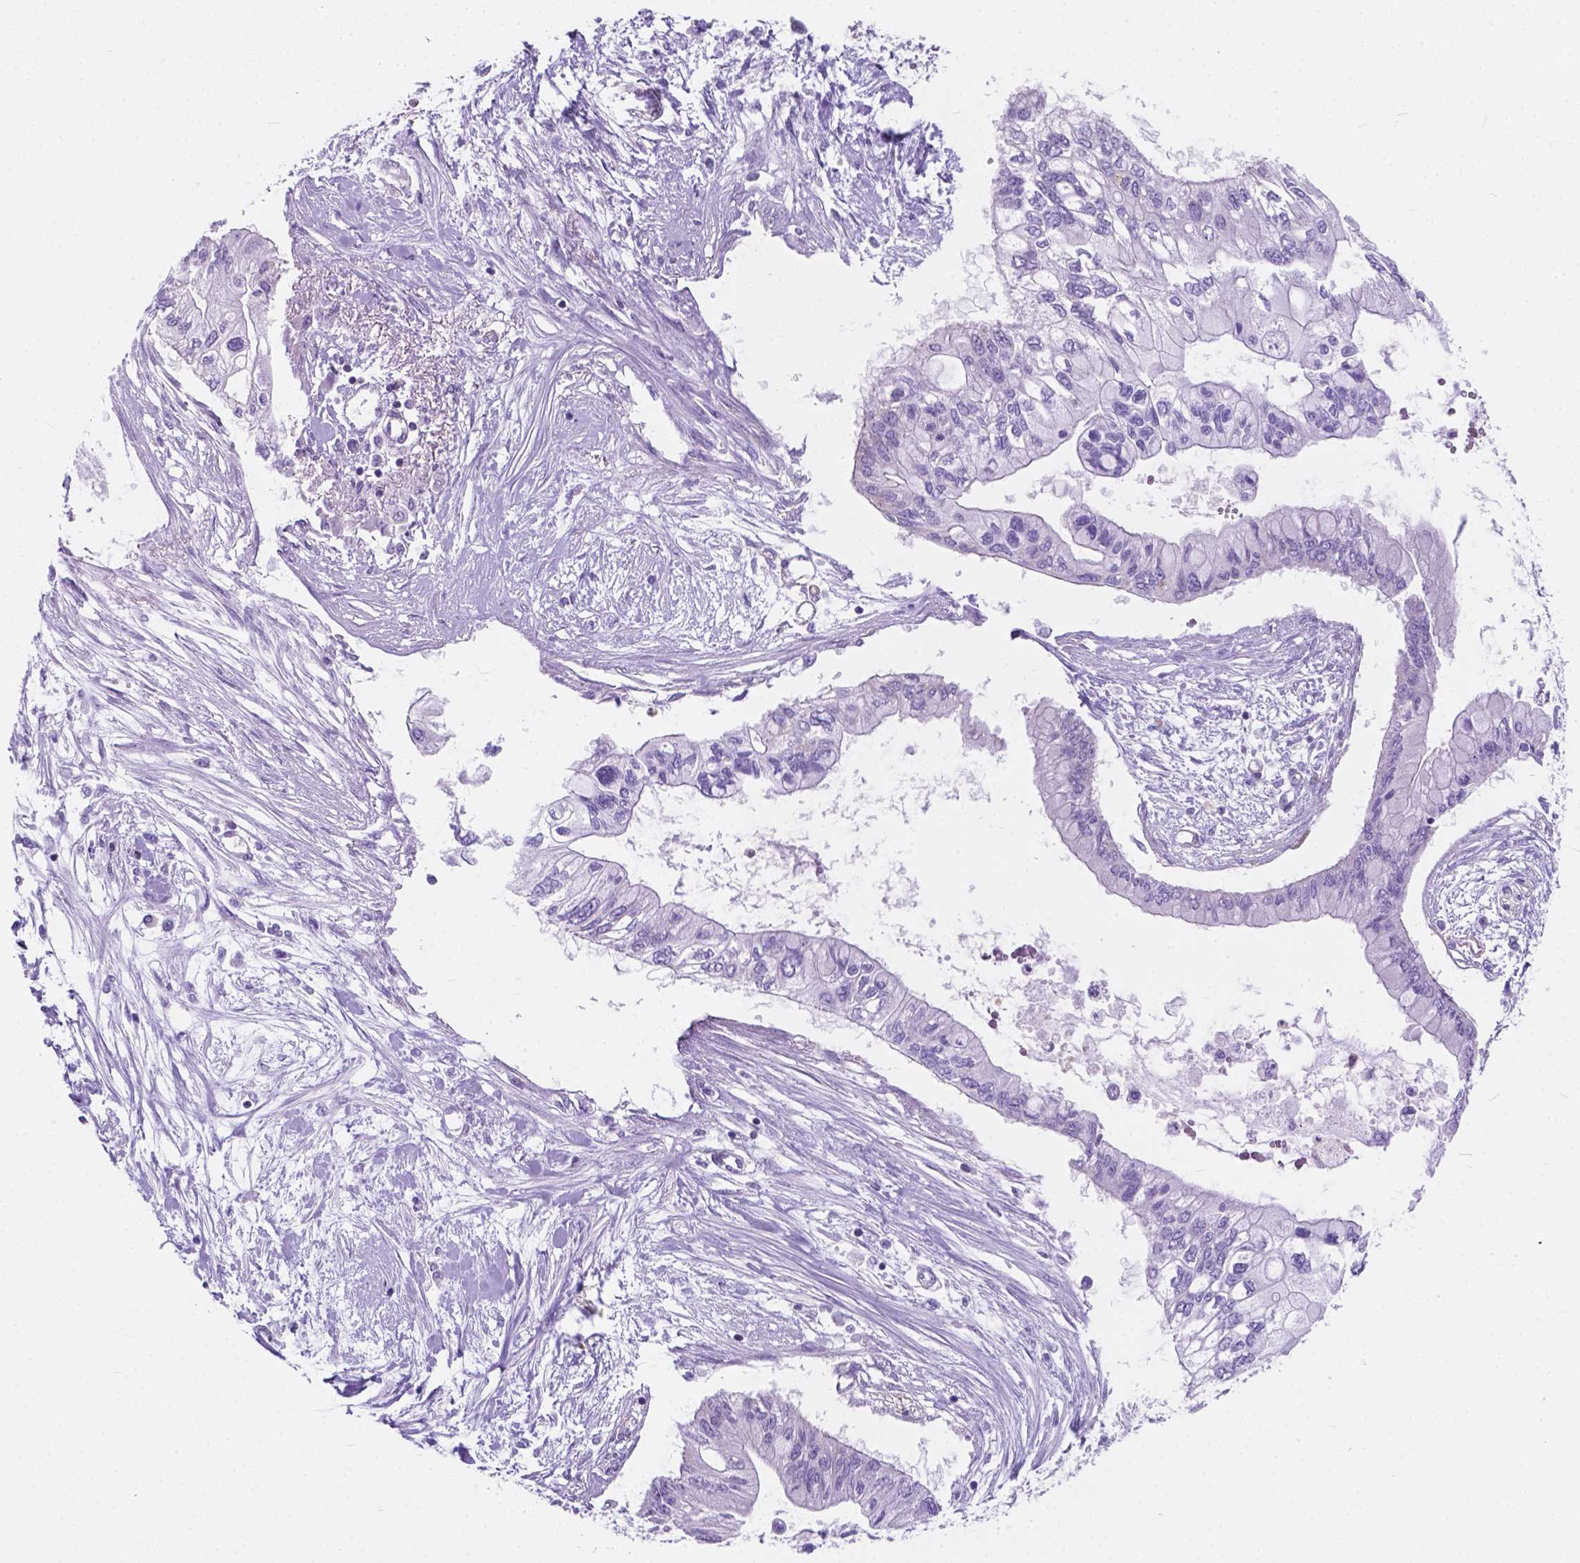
{"staining": {"intensity": "negative", "quantity": "none", "location": "none"}, "tissue": "pancreatic cancer", "cell_type": "Tumor cells", "image_type": "cancer", "snomed": [{"axis": "morphology", "description": "Adenocarcinoma, NOS"}, {"axis": "topography", "description": "Pancreas"}], "caption": "Tumor cells are negative for brown protein staining in pancreatic cancer (adenocarcinoma).", "gene": "KIAA0040", "patient": {"sex": "female", "age": 77}}